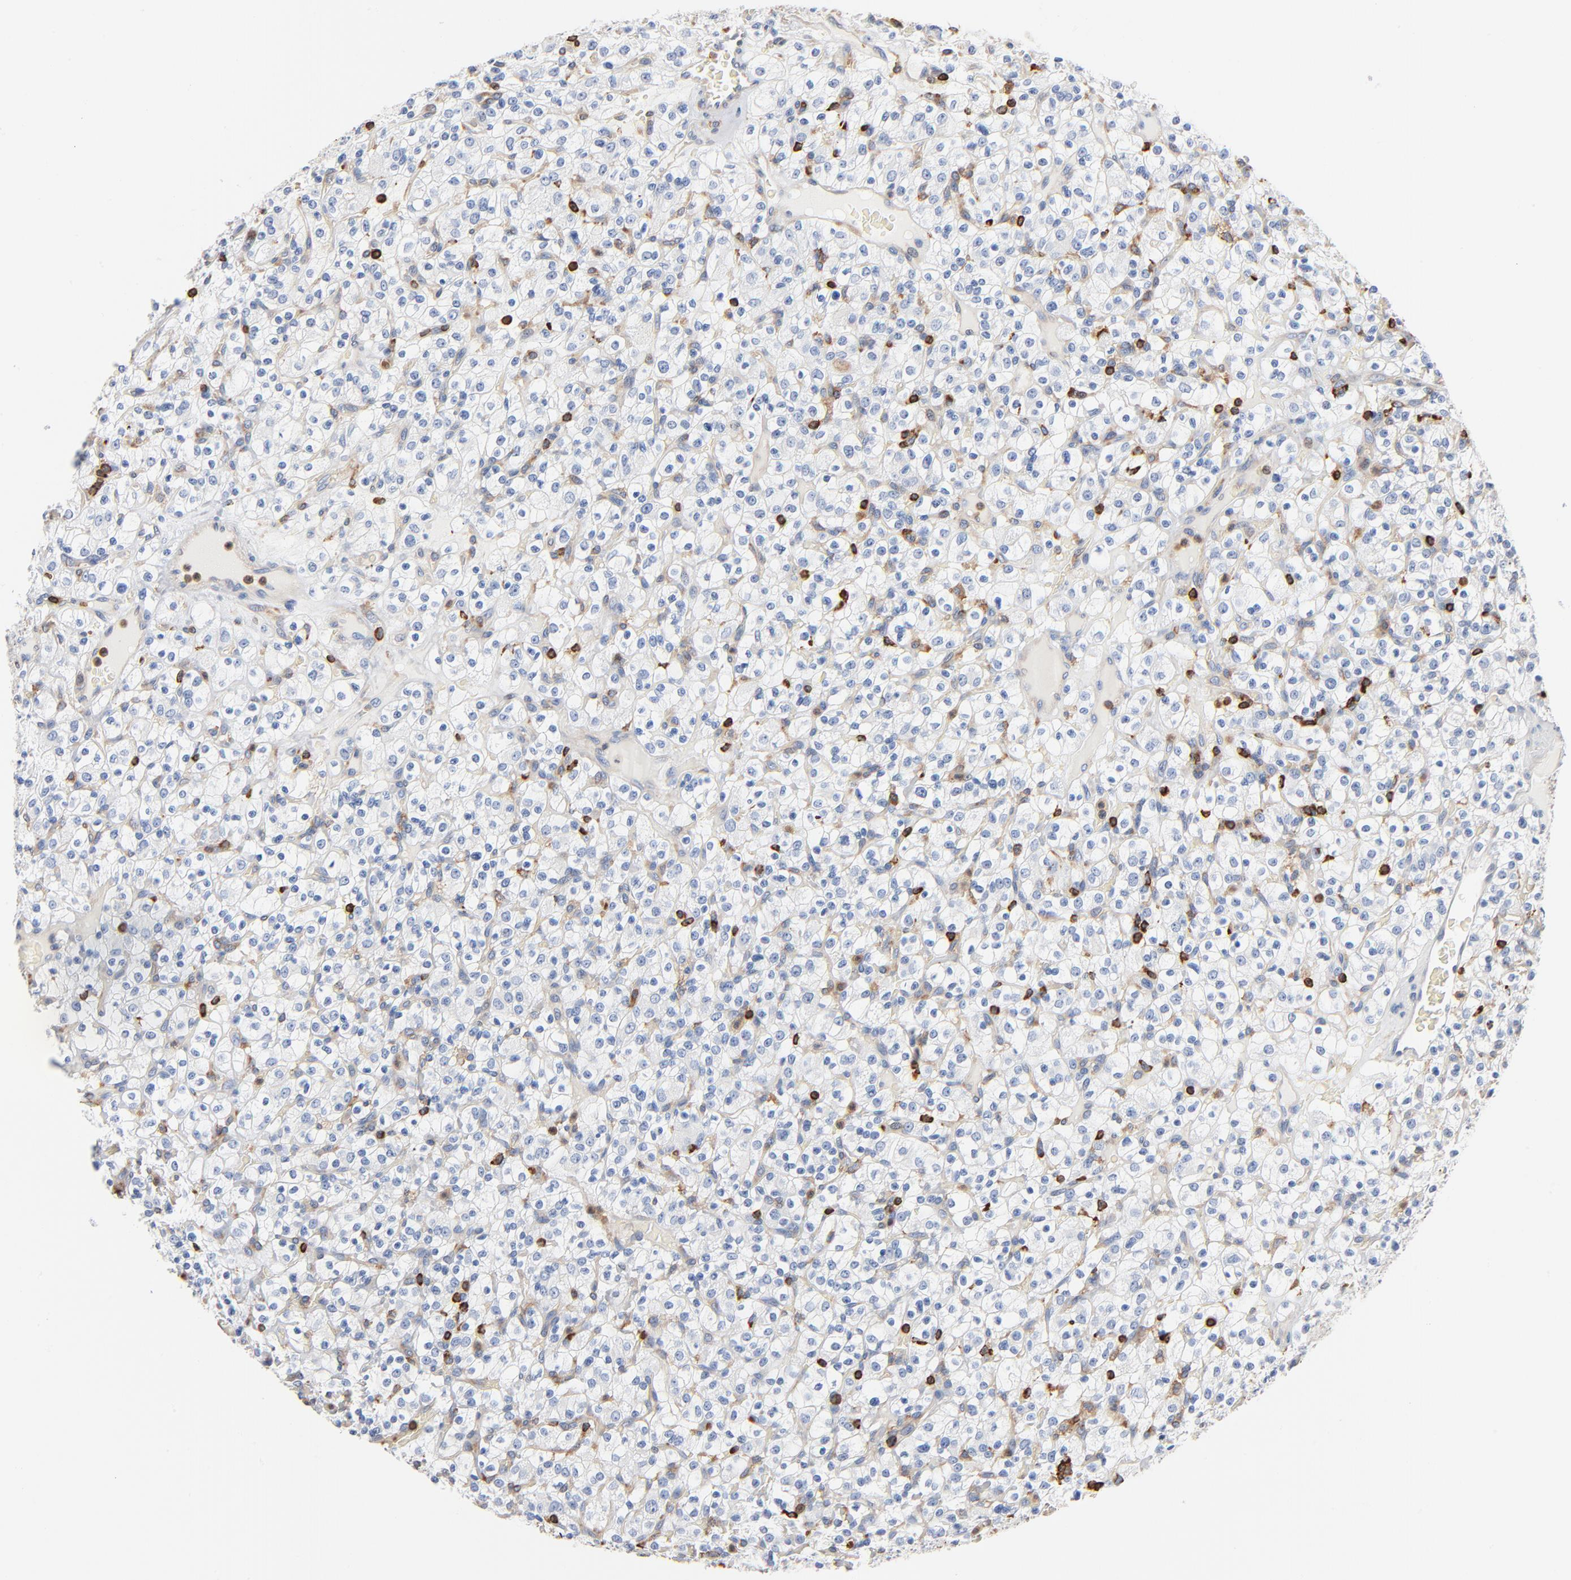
{"staining": {"intensity": "negative", "quantity": "none", "location": "none"}, "tissue": "renal cancer", "cell_type": "Tumor cells", "image_type": "cancer", "snomed": [{"axis": "morphology", "description": "Normal tissue, NOS"}, {"axis": "morphology", "description": "Adenocarcinoma, NOS"}, {"axis": "topography", "description": "Kidney"}], "caption": "DAB immunohistochemical staining of renal adenocarcinoma displays no significant expression in tumor cells.", "gene": "SH3KBP1", "patient": {"sex": "female", "age": 72}}